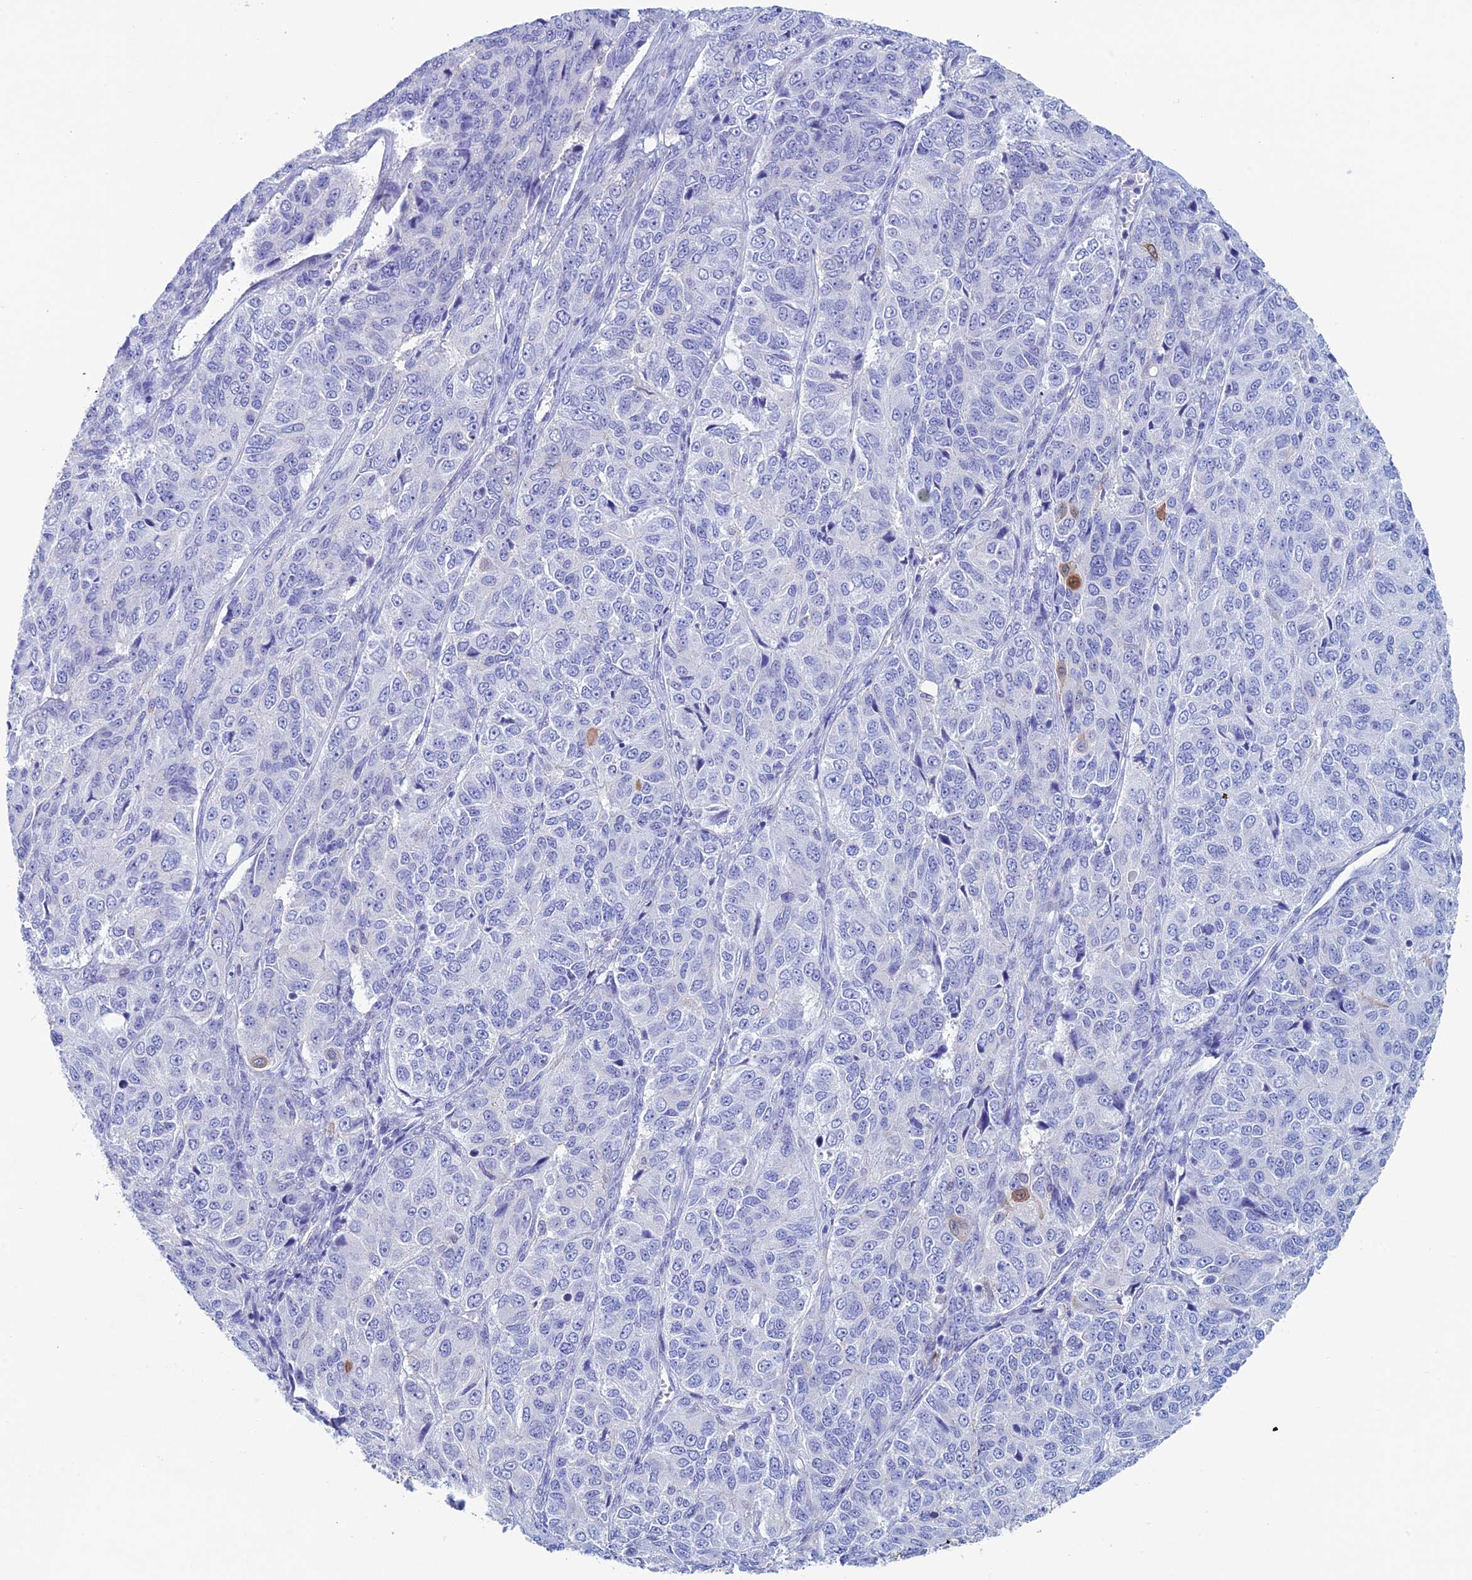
{"staining": {"intensity": "negative", "quantity": "none", "location": "none"}, "tissue": "ovarian cancer", "cell_type": "Tumor cells", "image_type": "cancer", "snomed": [{"axis": "morphology", "description": "Carcinoma, endometroid"}, {"axis": "topography", "description": "Ovary"}], "caption": "Ovarian cancer stained for a protein using immunohistochemistry (IHC) exhibits no staining tumor cells.", "gene": "KCNK17", "patient": {"sex": "female", "age": 51}}